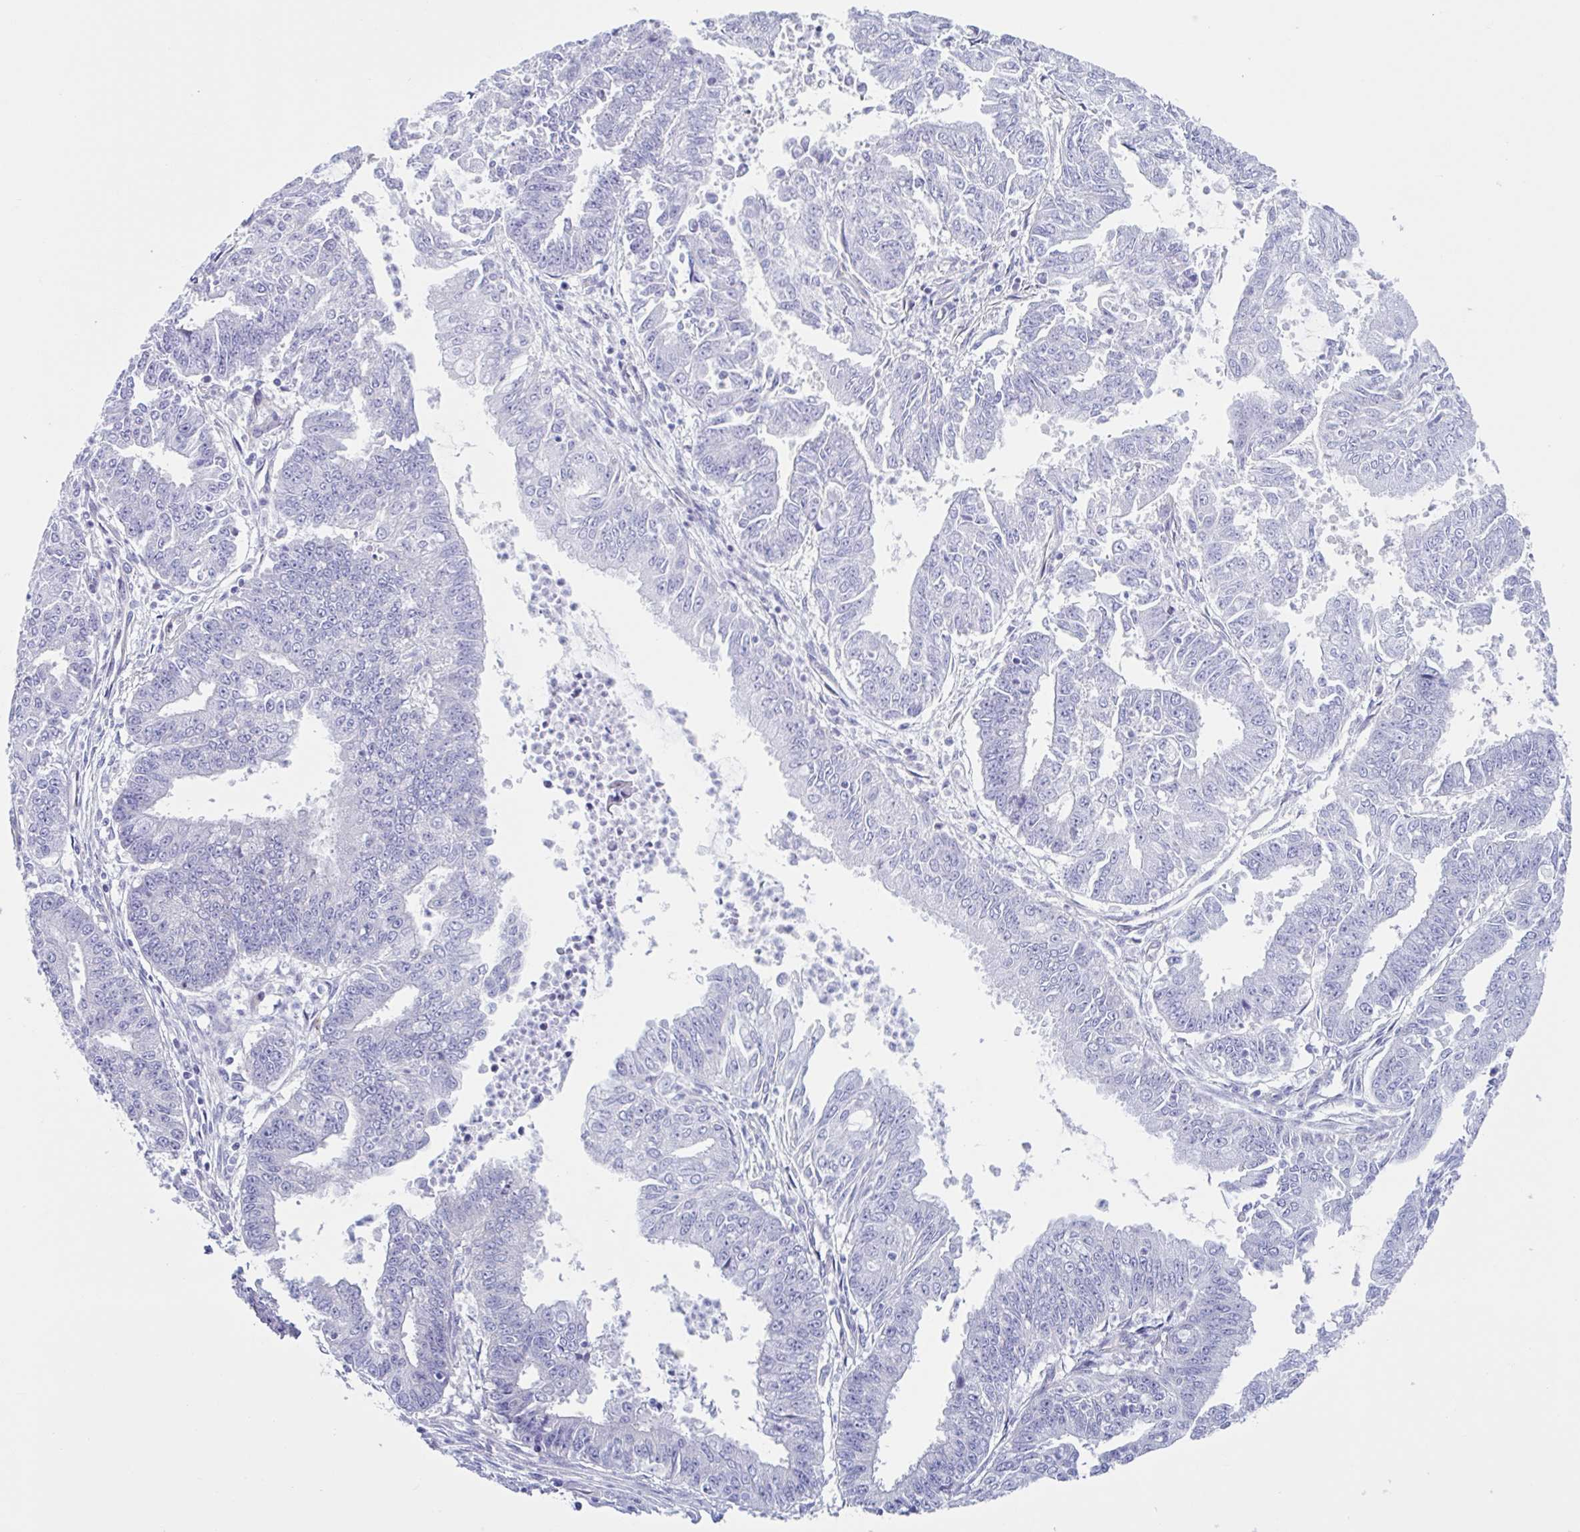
{"staining": {"intensity": "negative", "quantity": "none", "location": "none"}, "tissue": "endometrial cancer", "cell_type": "Tumor cells", "image_type": "cancer", "snomed": [{"axis": "morphology", "description": "Adenocarcinoma, NOS"}, {"axis": "topography", "description": "Endometrium"}], "caption": "IHC photomicrograph of neoplastic tissue: endometrial cancer (adenocarcinoma) stained with DAB (3,3'-diaminobenzidine) displays no significant protein positivity in tumor cells. (Immunohistochemistry (ihc), brightfield microscopy, high magnification).", "gene": "LPIN3", "patient": {"sex": "female", "age": 73}}